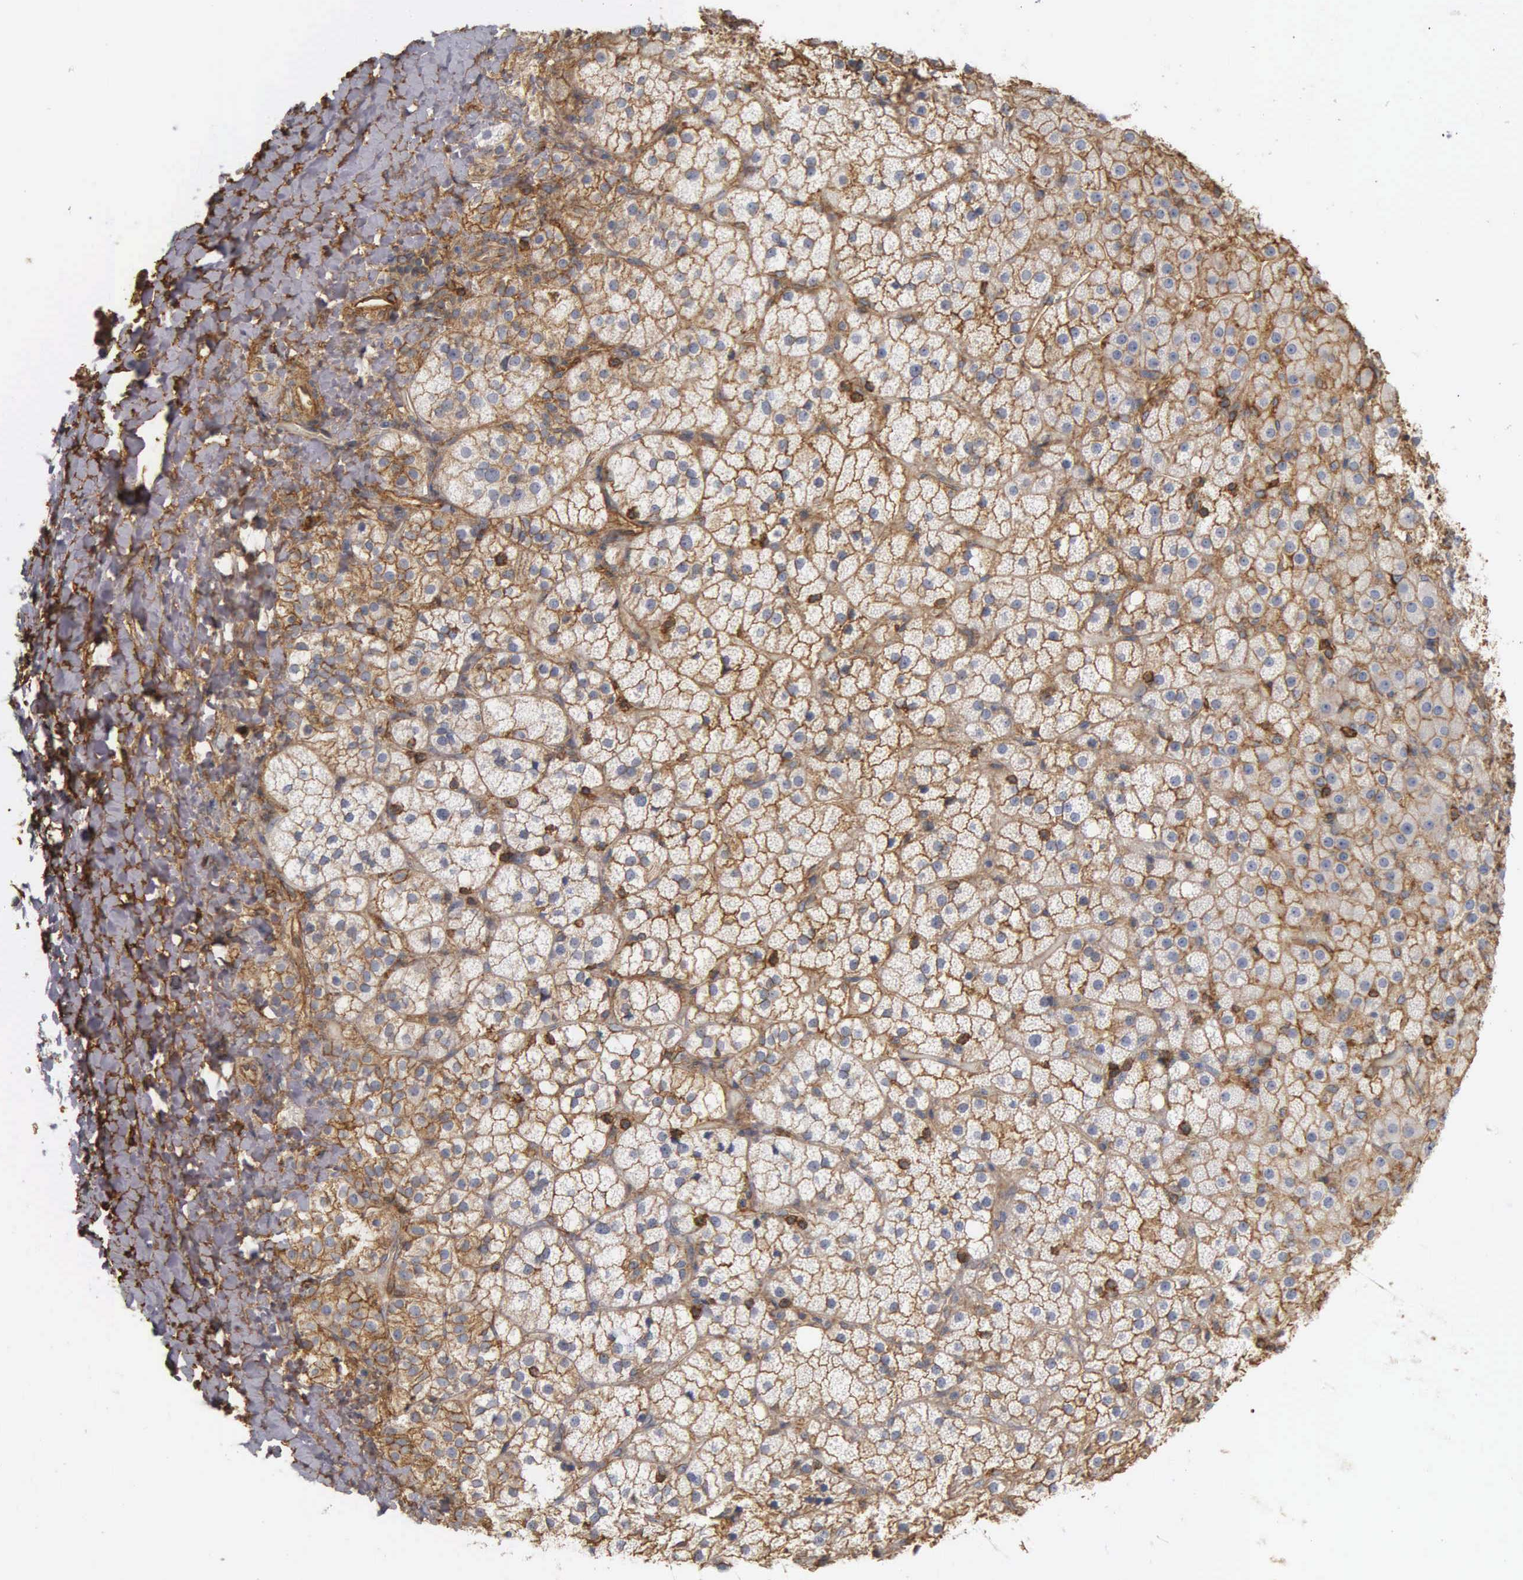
{"staining": {"intensity": "moderate", "quantity": ">75%", "location": "cytoplasmic/membranous"}, "tissue": "adrenal gland", "cell_type": "Glandular cells", "image_type": "normal", "snomed": [{"axis": "morphology", "description": "Normal tissue, NOS"}, {"axis": "topography", "description": "Adrenal gland"}], "caption": "The image displays a brown stain indicating the presence of a protein in the cytoplasmic/membranous of glandular cells in adrenal gland. The staining was performed using DAB, with brown indicating positive protein expression. Nuclei are stained blue with hematoxylin.", "gene": "CD99", "patient": {"sex": "male", "age": 53}}